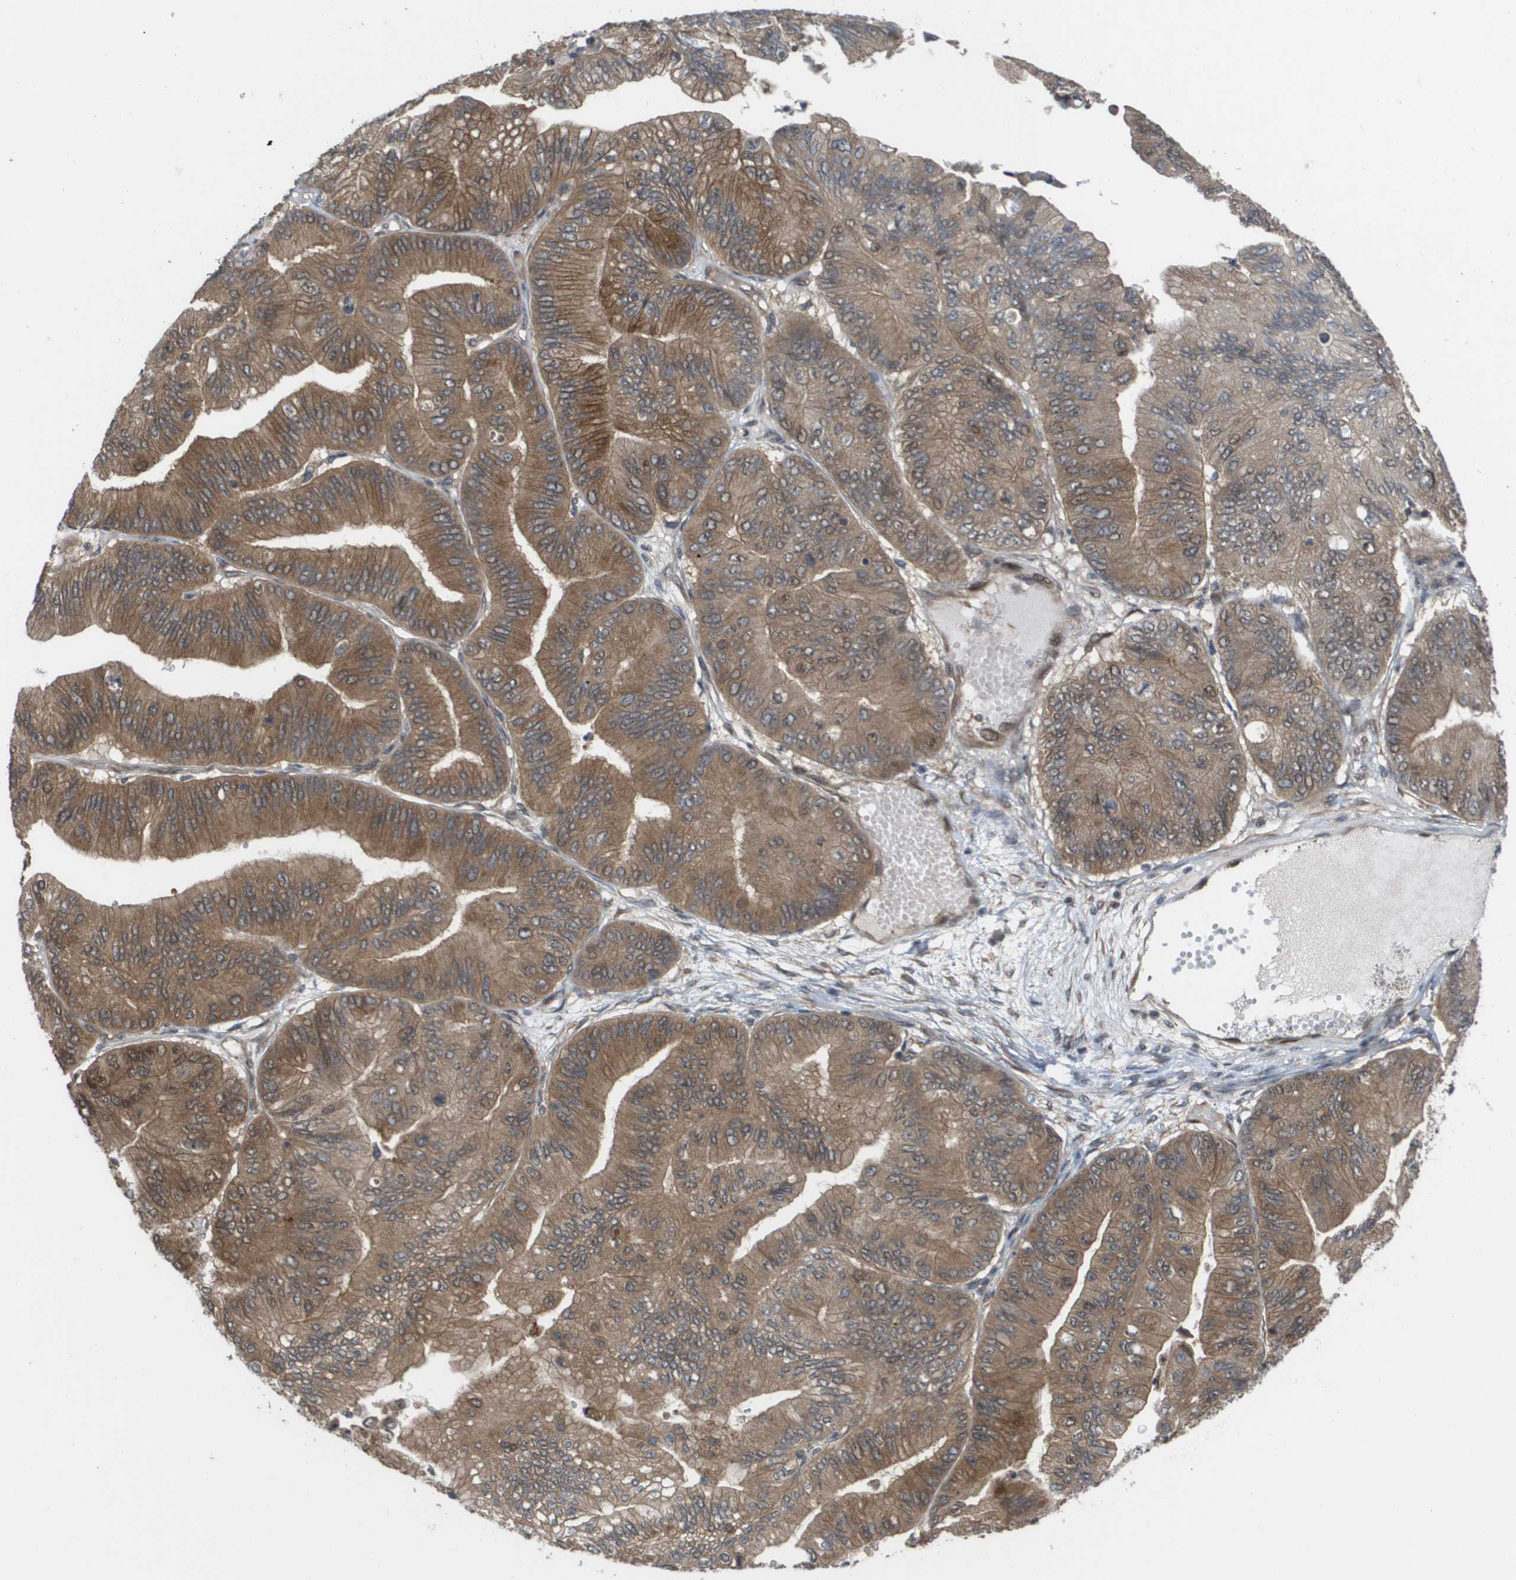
{"staining": {"intensity": "moderate", "quantity": ">75%", "location": "cytoplasmic/membranous,nuclear"}, "tissue": "ovarian cancer", "cell_type": "Tumor cells", "image_type": "cancer", "snomed": [{"axis": "morphology", "description": "Cystadenocarcinoma, mucinous, NOS"}, {"axis": "topography", "description": "Ovary"}], "caption": "Protein expression analysis of mucinous cystadenocarcinoma (ovarian) reveals moderate cytoplasmic/membranous and nuclear positivity in approximately >75% of tumor cells.", "gene": "CTPS2", "patient": {"sex": "female", "age": 61}}